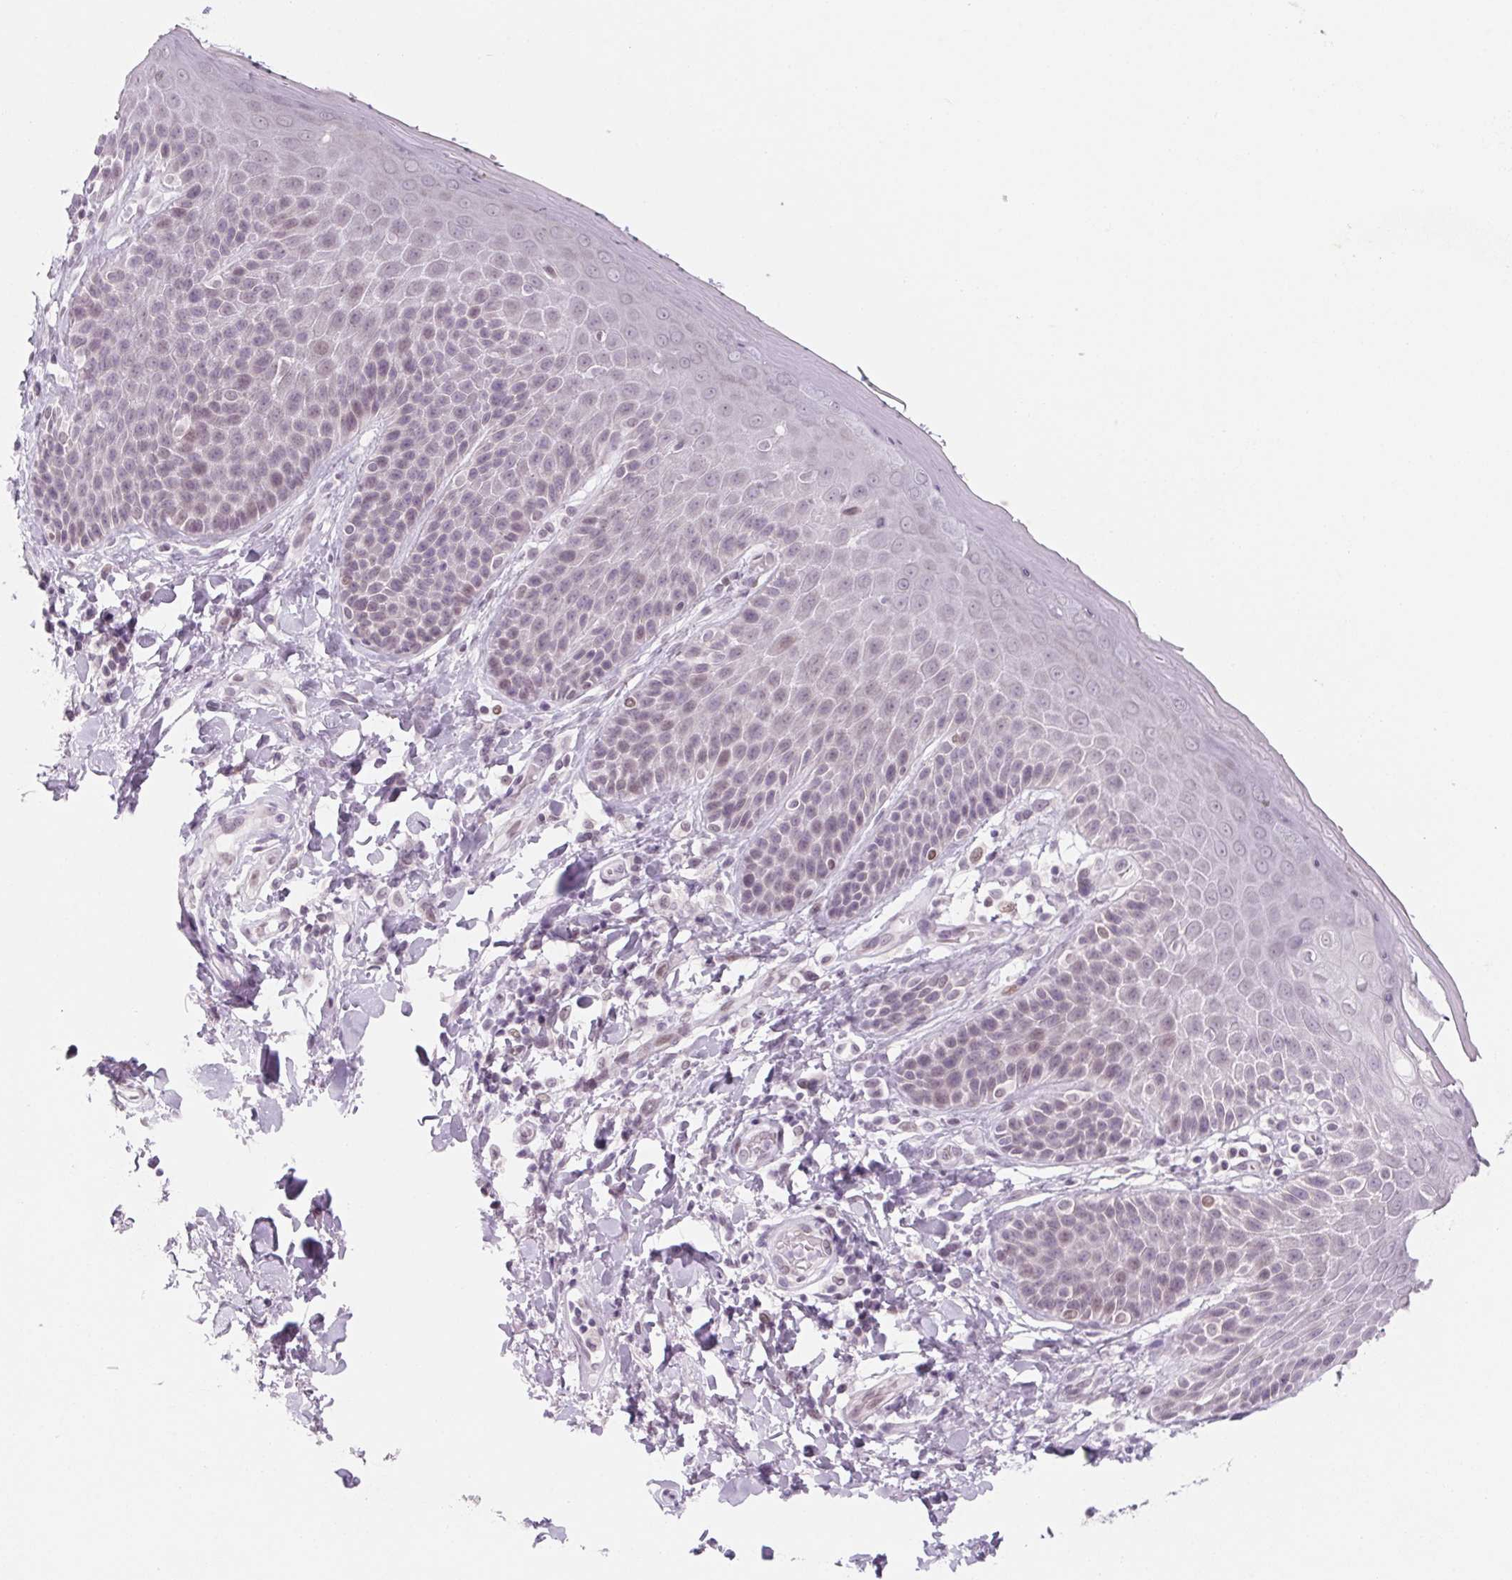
{"staining": {"intensity": "weak", "quantity": "<25%", "location": "cytoplasmic/membranous"}, "tissue": "skin", "cell_type": "Epidermal cells", "image_type": "normal", "snomed": [{"axis": "morphology", "description": "Normal tissue, NOS"}, {"axis": "topography", "description": "Anal"}, {"axis": "topography", "description": "Peripheral nerve tissue"}], "caption": "IHC of normal human skin displays no staining in epidermal cells. Nuclei are stained in blue.", "gene": "KCNQ2", "patient": {"sex": "male", "age": 51}}